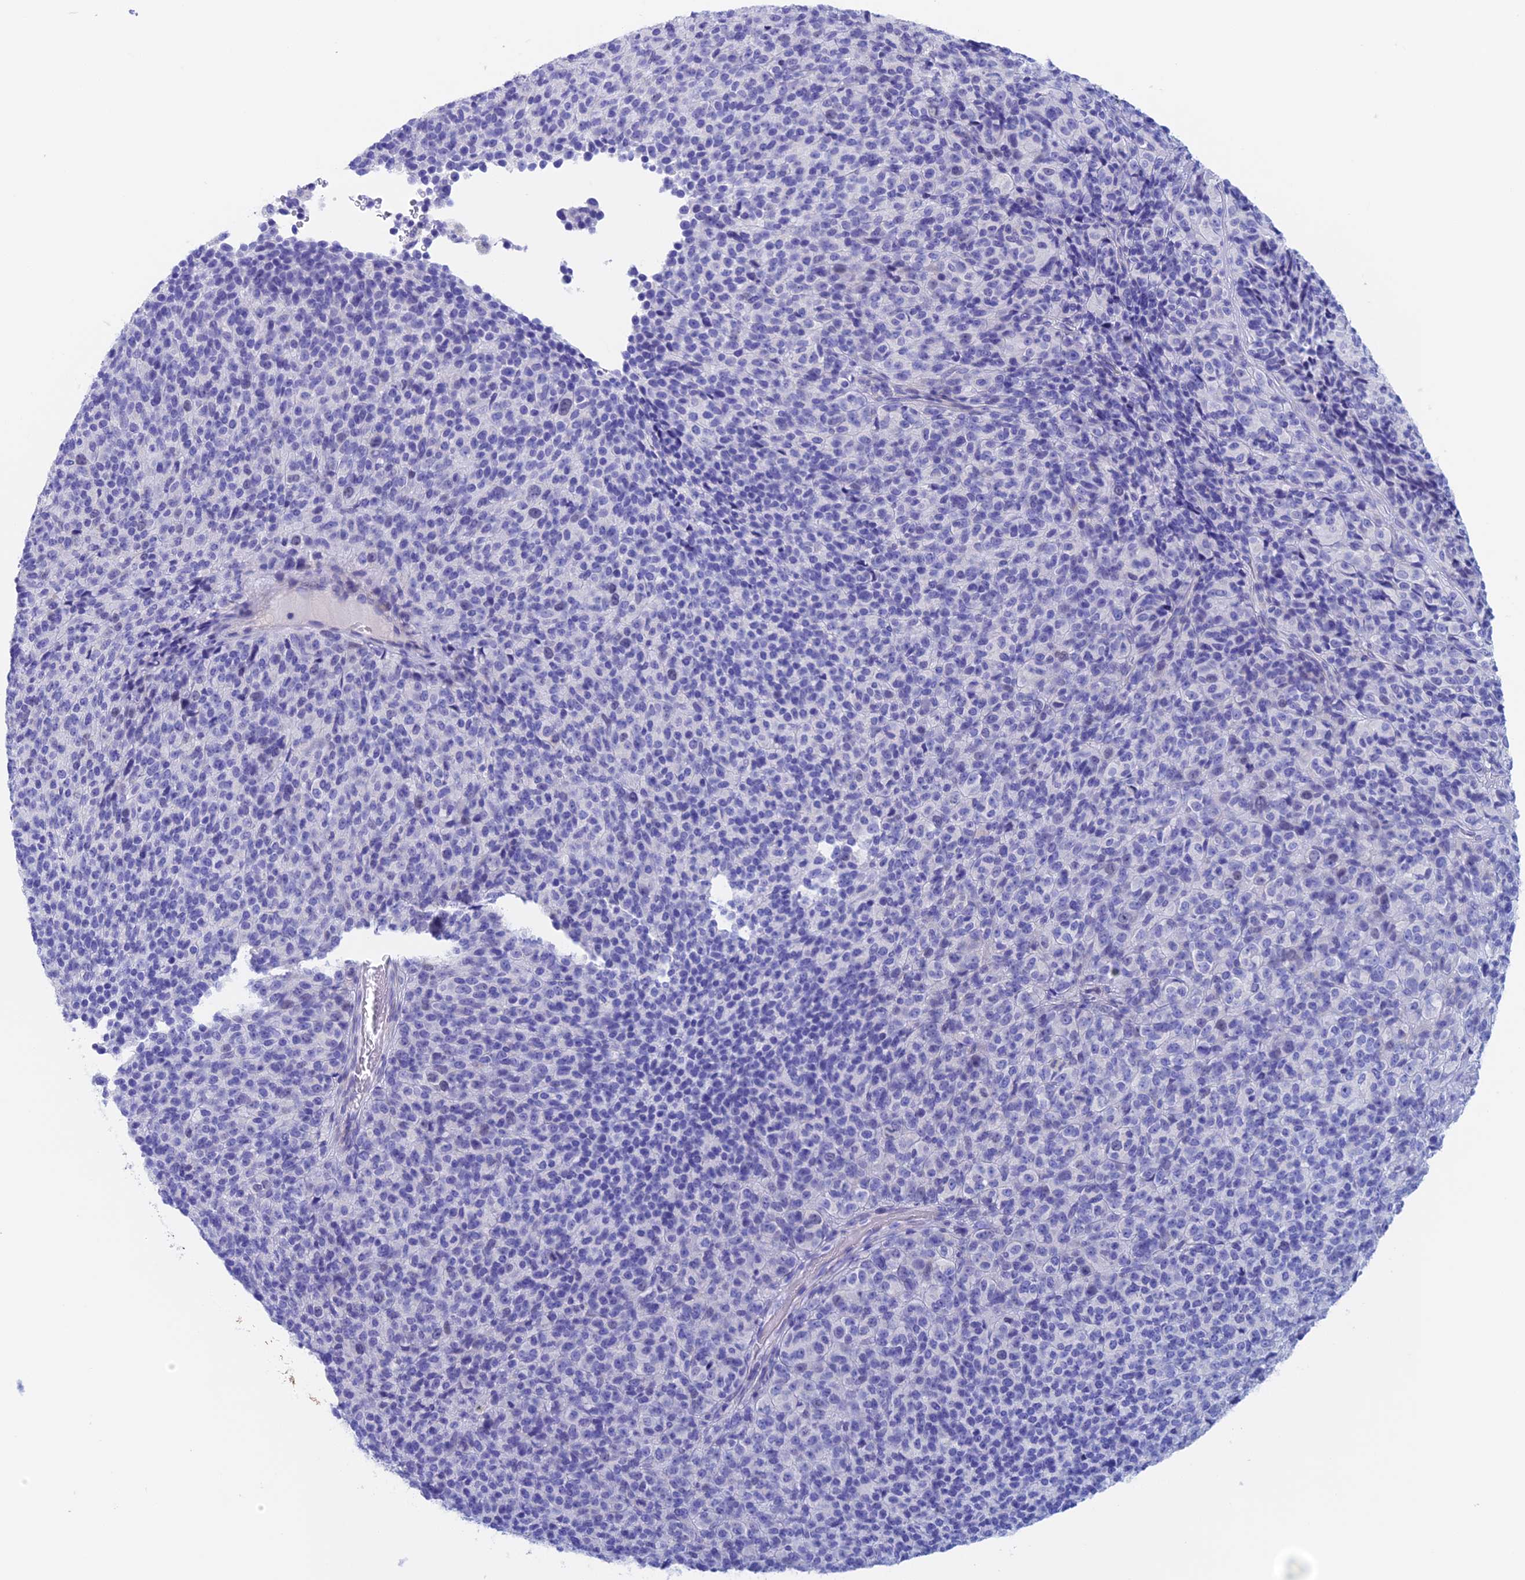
{"staining": {"intensity": "negative", "quantity": "none", "location": "none"}, "tissue": "melanoma", "cell_type": "Tumor cells", "image_type": "cancer", "snomed": [{"axis": "morphology", "description": "Malignant melanoma, Metastatic site"}, {"axis": "topography", "description": "Brain"}], "caption": "This is an immunohistochemistry (IHC) histopathology image of human malignant melanoma (metastatic site). There is no staining in tumor cells.", "gene": "PSMC3IP", "patient": {"sex": "female", "age": 56}}